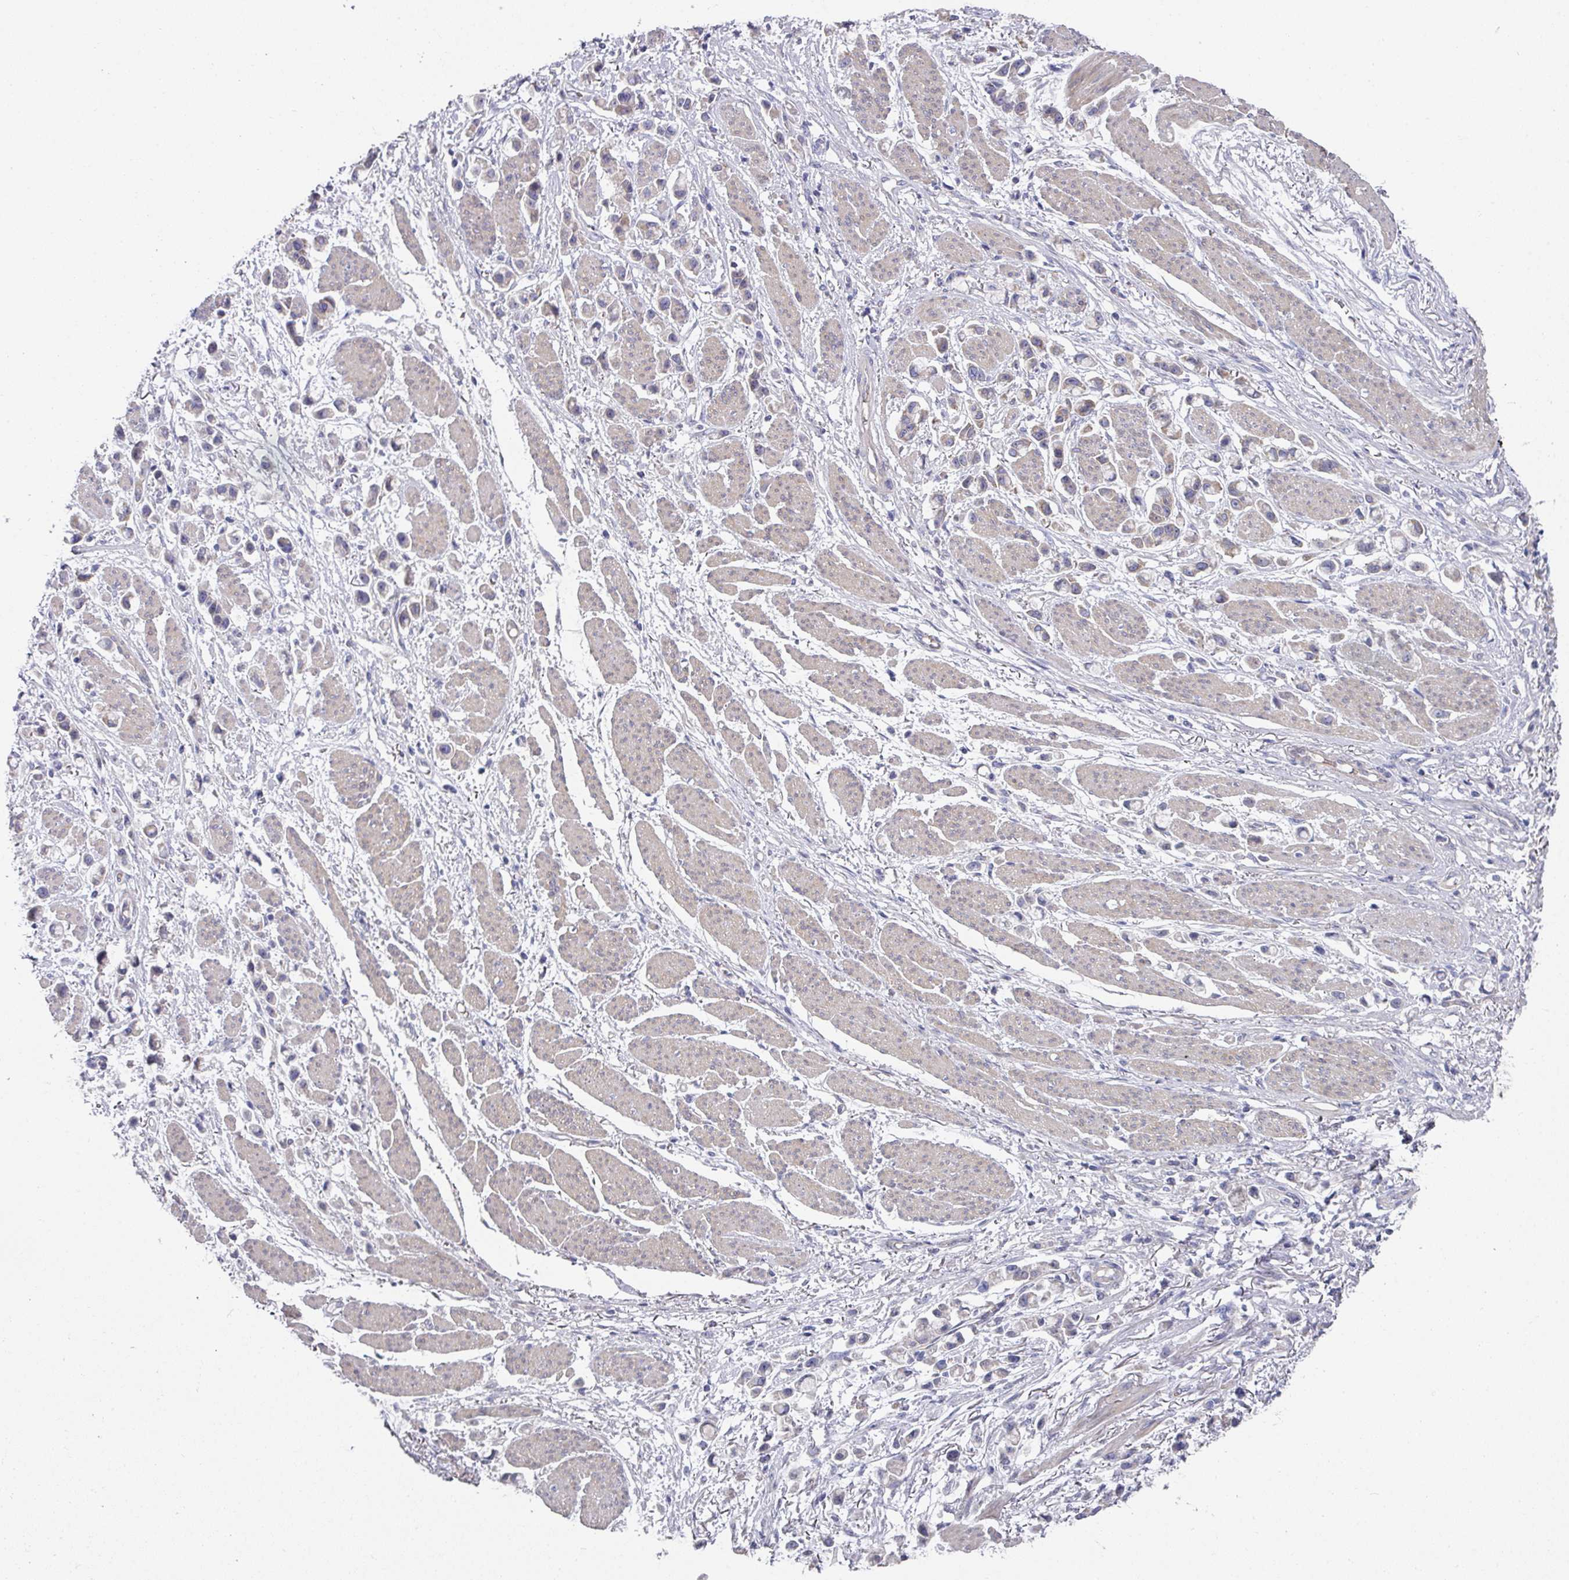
{"staining": {"intensity": "negative", "quantity": "none", "location": "none"}, "tissue": "stomach cancer", "cell_type": "Tumor cells", "image_type": "cancer", "snomed": [{"axis": "morphology", "description": "Adenocarcinoma, NOS"}, {"axis": "topography", "description": "Stomach"}], "caption": "Immunohistochemistry (IHC) micrograph of neoplastic tissue: human stomach adenocarcinoma stained with DAB demonstrates no significant protein expression in tumor cells.", "gene": "PYROXD2", "patient": {"sex": "female", "age": 81}}